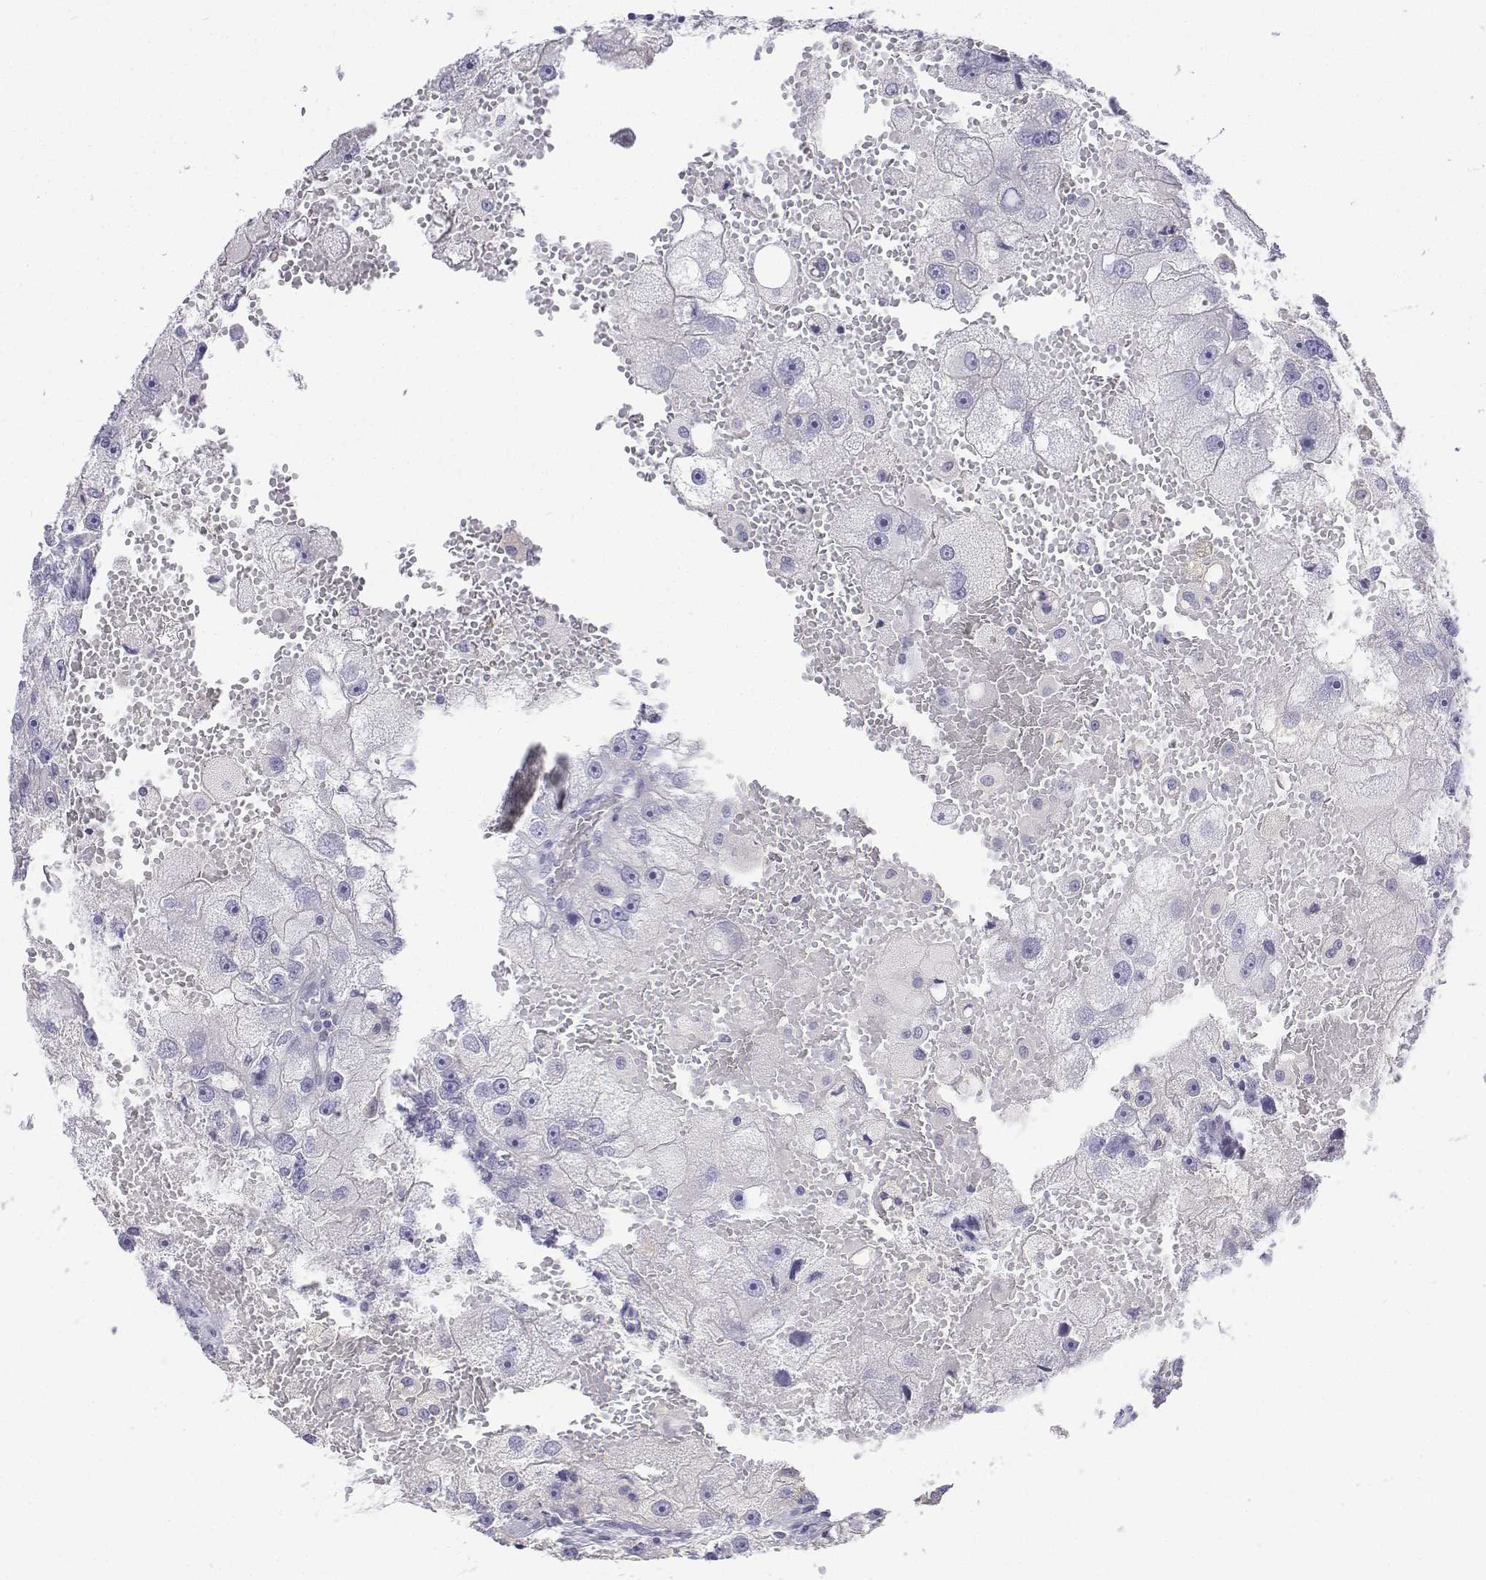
{"staining": {"intensity": "negative", "quantity": "none", "location": "none"}, "tissue": "renal cancer", "cell_type": "Tumor cells", "image_type": "cancer", "snomed": [{"axis": "morphology", "description": "Adenocarcinoma, NOS"}, {"axis": "topography", "description": "Kidney"}], "caption": "High magnification brightfield microscopy of renal cancer (adenocarcinoma) stained with DAB (3,3'-diaminobenzidine) (brown) and counterstained with hematoxylin (blue): tumor cells show no significant staining.", "gene": "LGSN", "patient": {"sex": "male", "age": 63}}